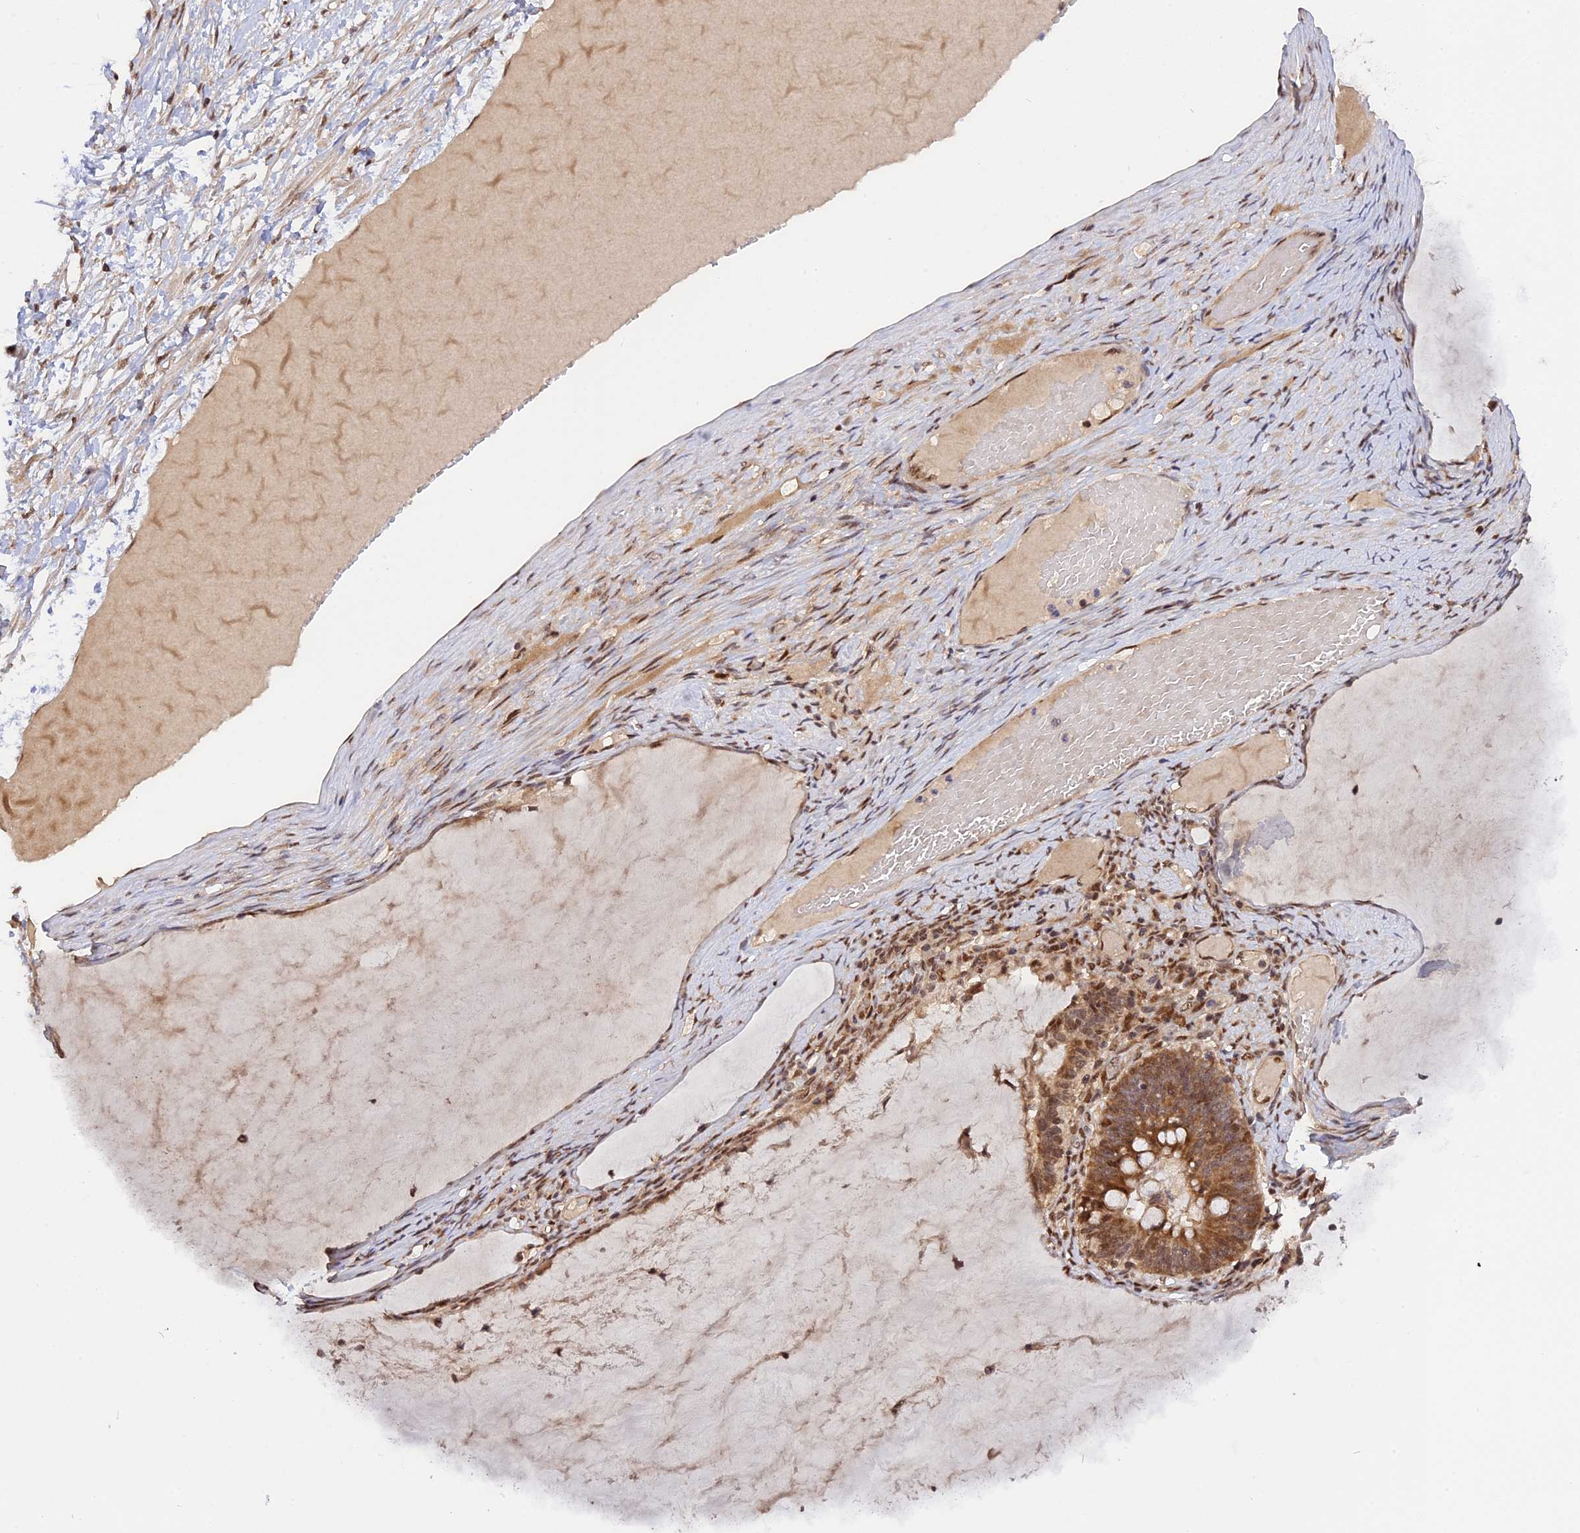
{"staining": {"intensity": "moderate", "quantity": ">75%", "location": "cytoplasmic/membranous,nuclear"}, "tissue": "ovarian cancer", "cell_type": "Tumor cells", "image_type": "cancer", "snomed": [{"axis": "morphology", "description": "Cystadenocarcinoma, mucinous, NOS"}, {"axis": "topography", "description": "Ovary"}], "caption": "Moderate cytoplasmic/membranous and nuclear protein staining is appreciated in about >75% of tumor cells in ovarian cancer (mucinous cystadenocarcinoma).", "gene": "ZNF428", "patient": {"sex": "female", "age": 61}}